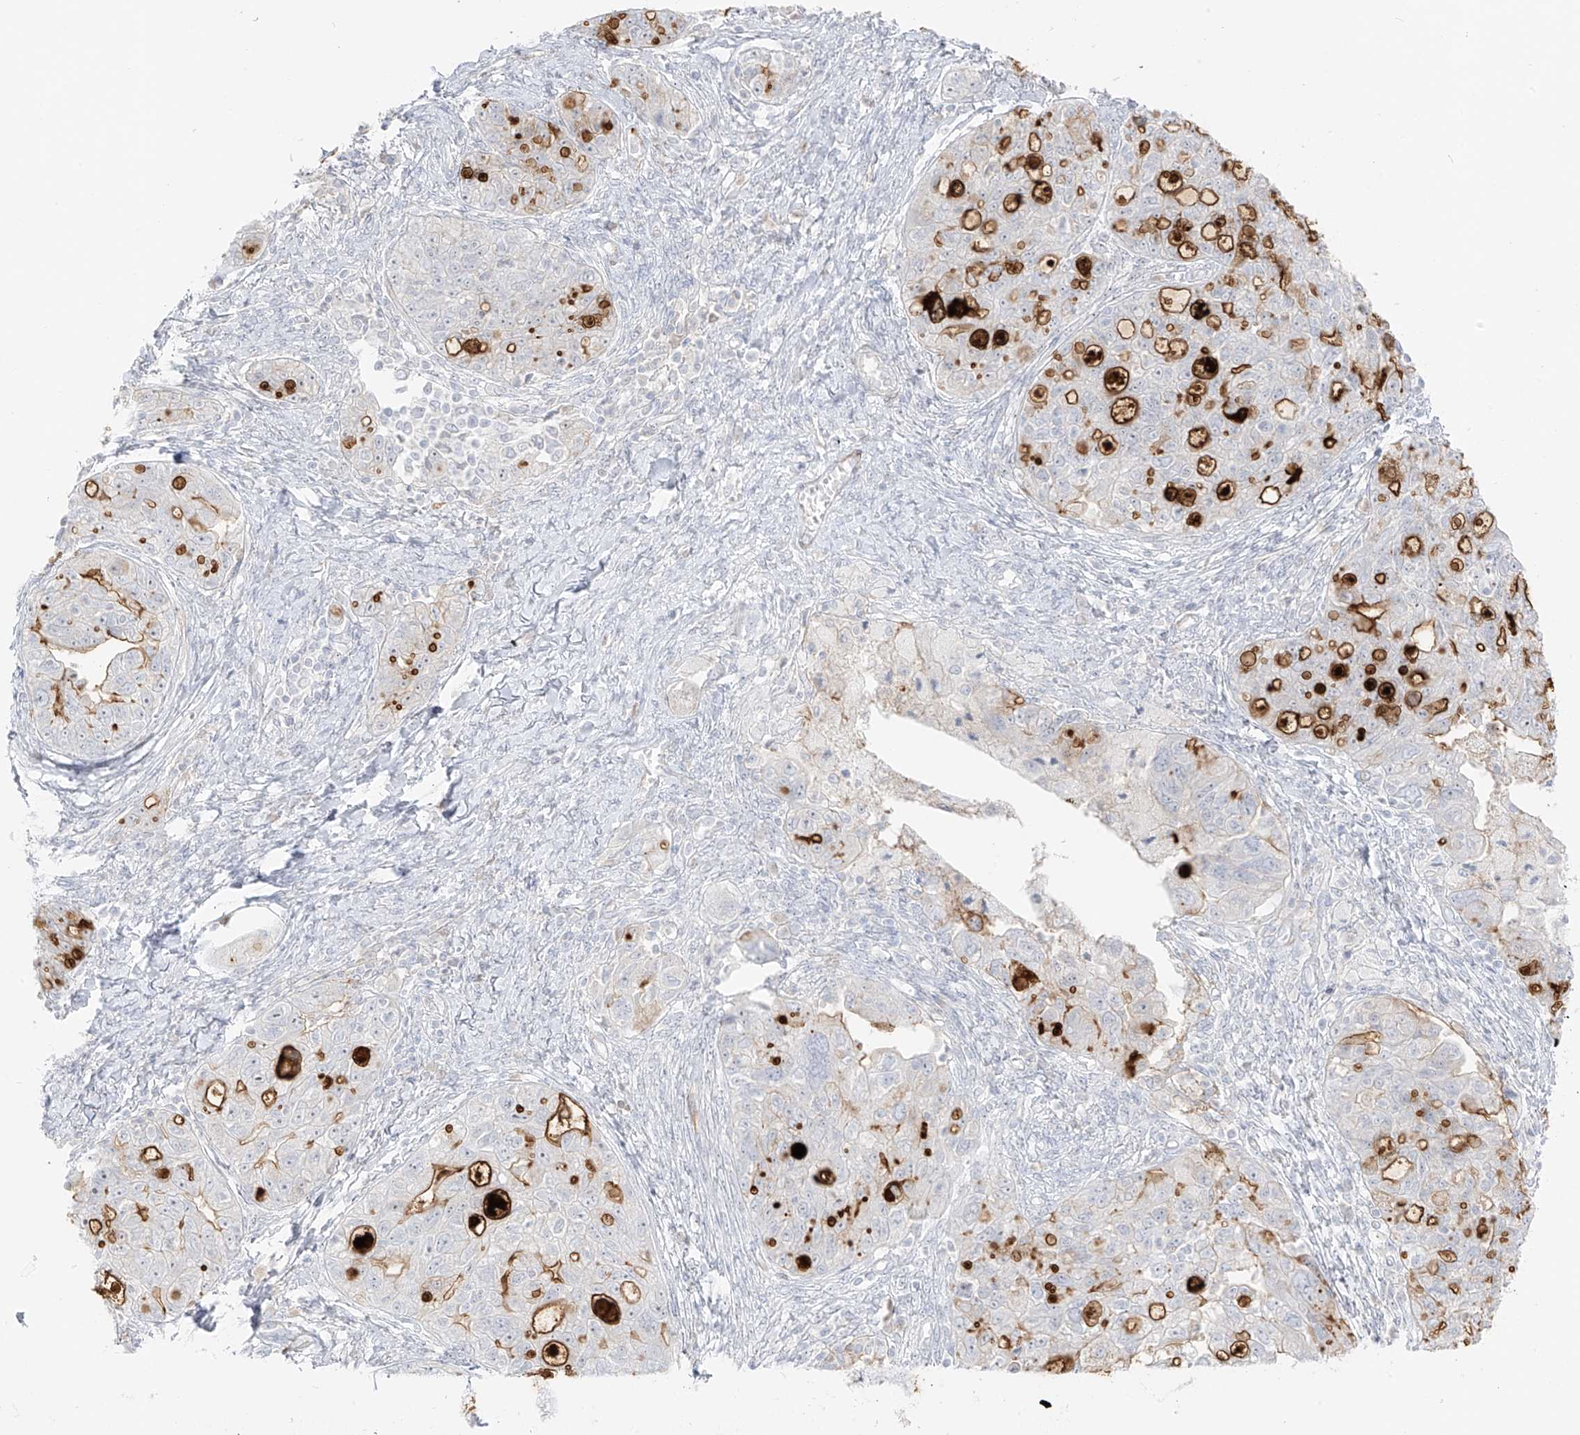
{"staining": {"intensity": "strong", "quantity": "<25%", "location": "cytoplasmic/membranous"}, "tissue": "ovarian cancer", "cell_type": "Tumor cells", "image_type": "cancer", "snomed": [{"axis": "morphology", "description": "Carcinoma, NOS"}, {"axis": "morphology", "description": "Cystadenocarcinoma, serous, NOS"}, {"axis": "topography", "description": "Ovary"}], "caption": "Human ovarian cancer (serous cystadenocarcinoma) stained with a brown dye displays strong cytoplasmic/membranous positive positivity in about <25% of tumor cells.", "gene": "C11orf87", "patient": {"sex": "female", "age": 69}}